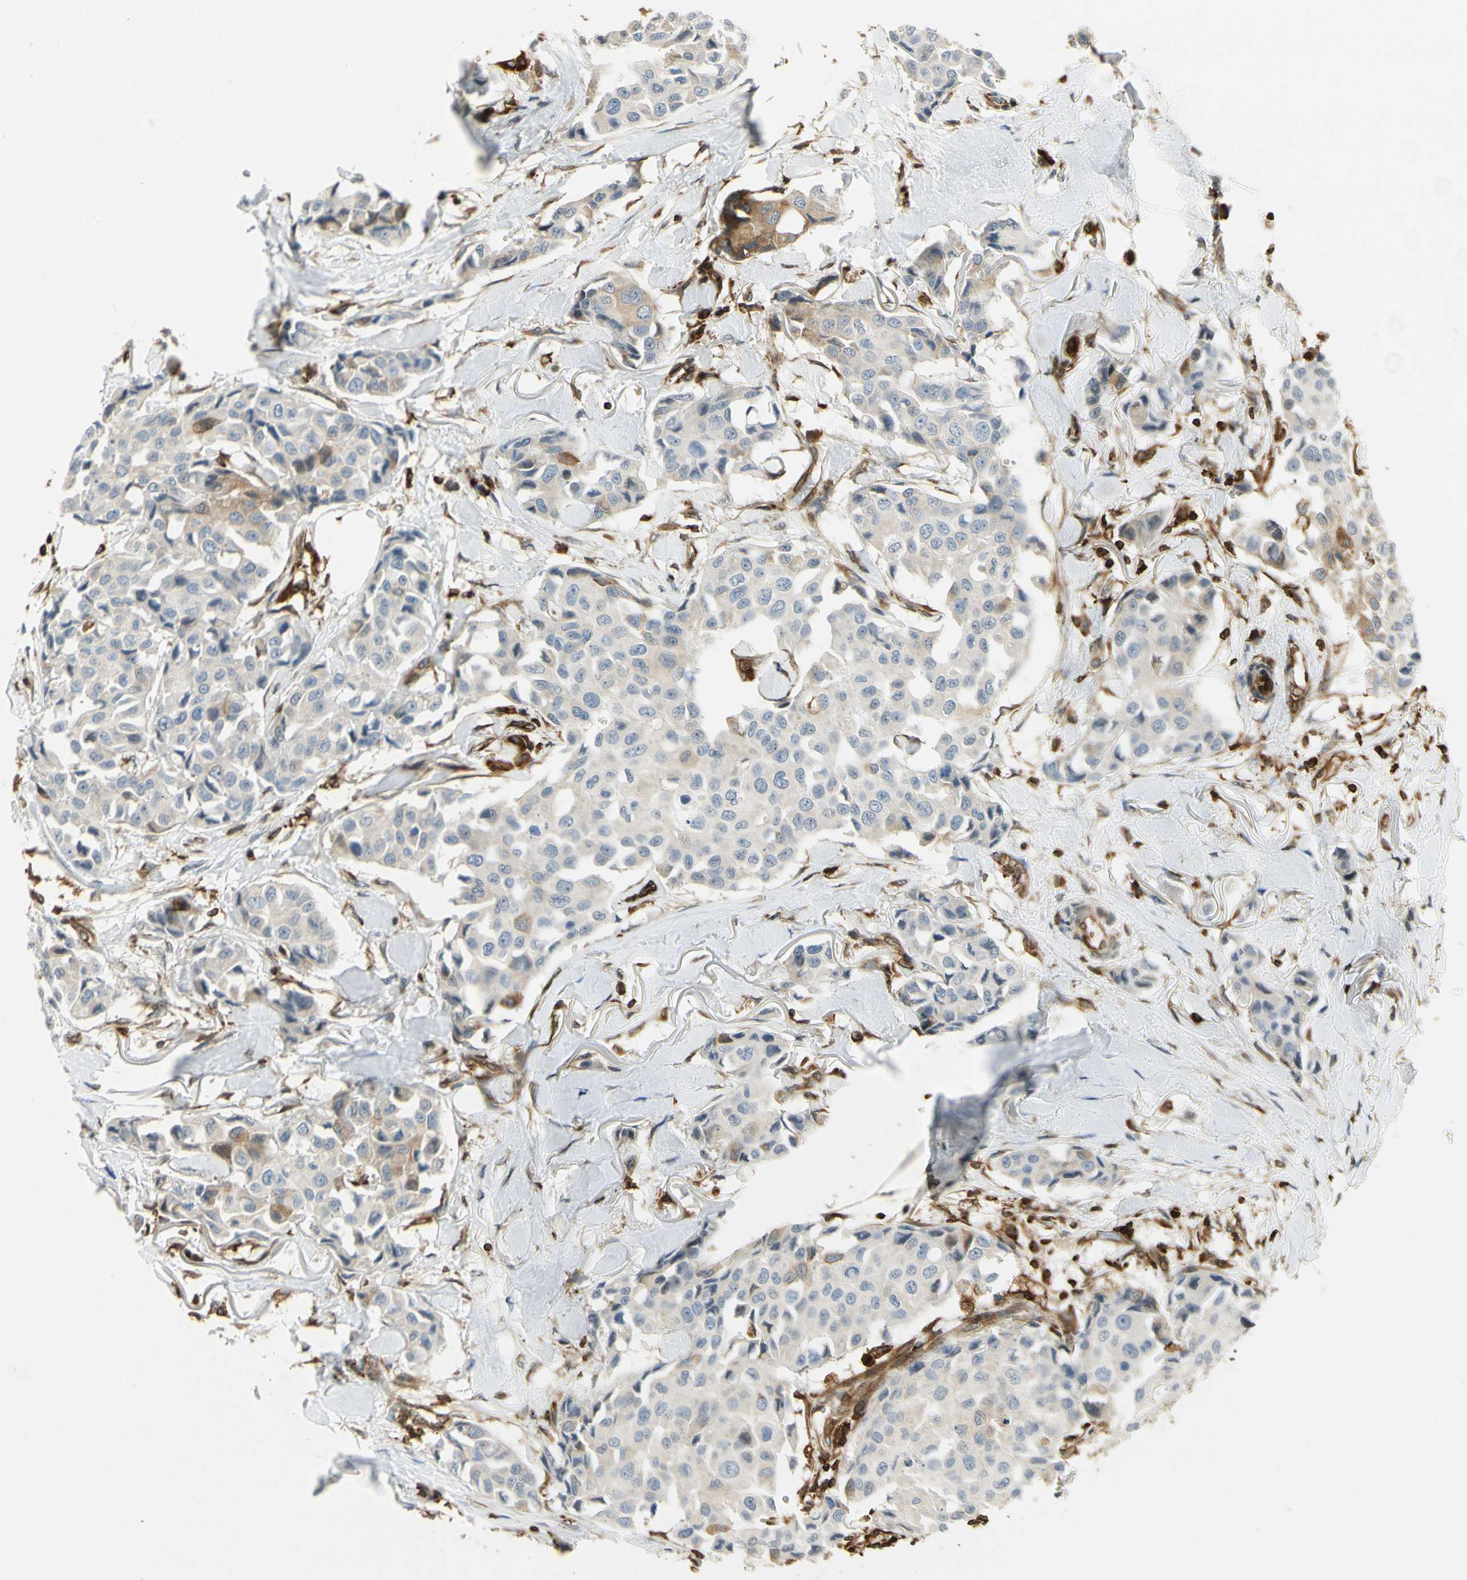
{"staining": {"intensity": "moderate", "quantity": "25%-75%", "location": "cytoplasmic/membranous"}, "tissue": "breast cancer", "cell_type": "Tumor cells", "image_type": "cancer", "snomed": [{"axis": "morphology", "description": "Duct carcinoma"}, {"axis": "topography", "description": "Breast"}], "caption": "Immunohistochemistry of breast invasive ductal carcinoma displays medium levels of moderate cytoplasmic/membranous positivity in about 25%-75% of tumor cells.", "gene": "TAPBP", "patient": {"sex": "female", "age": 80}}